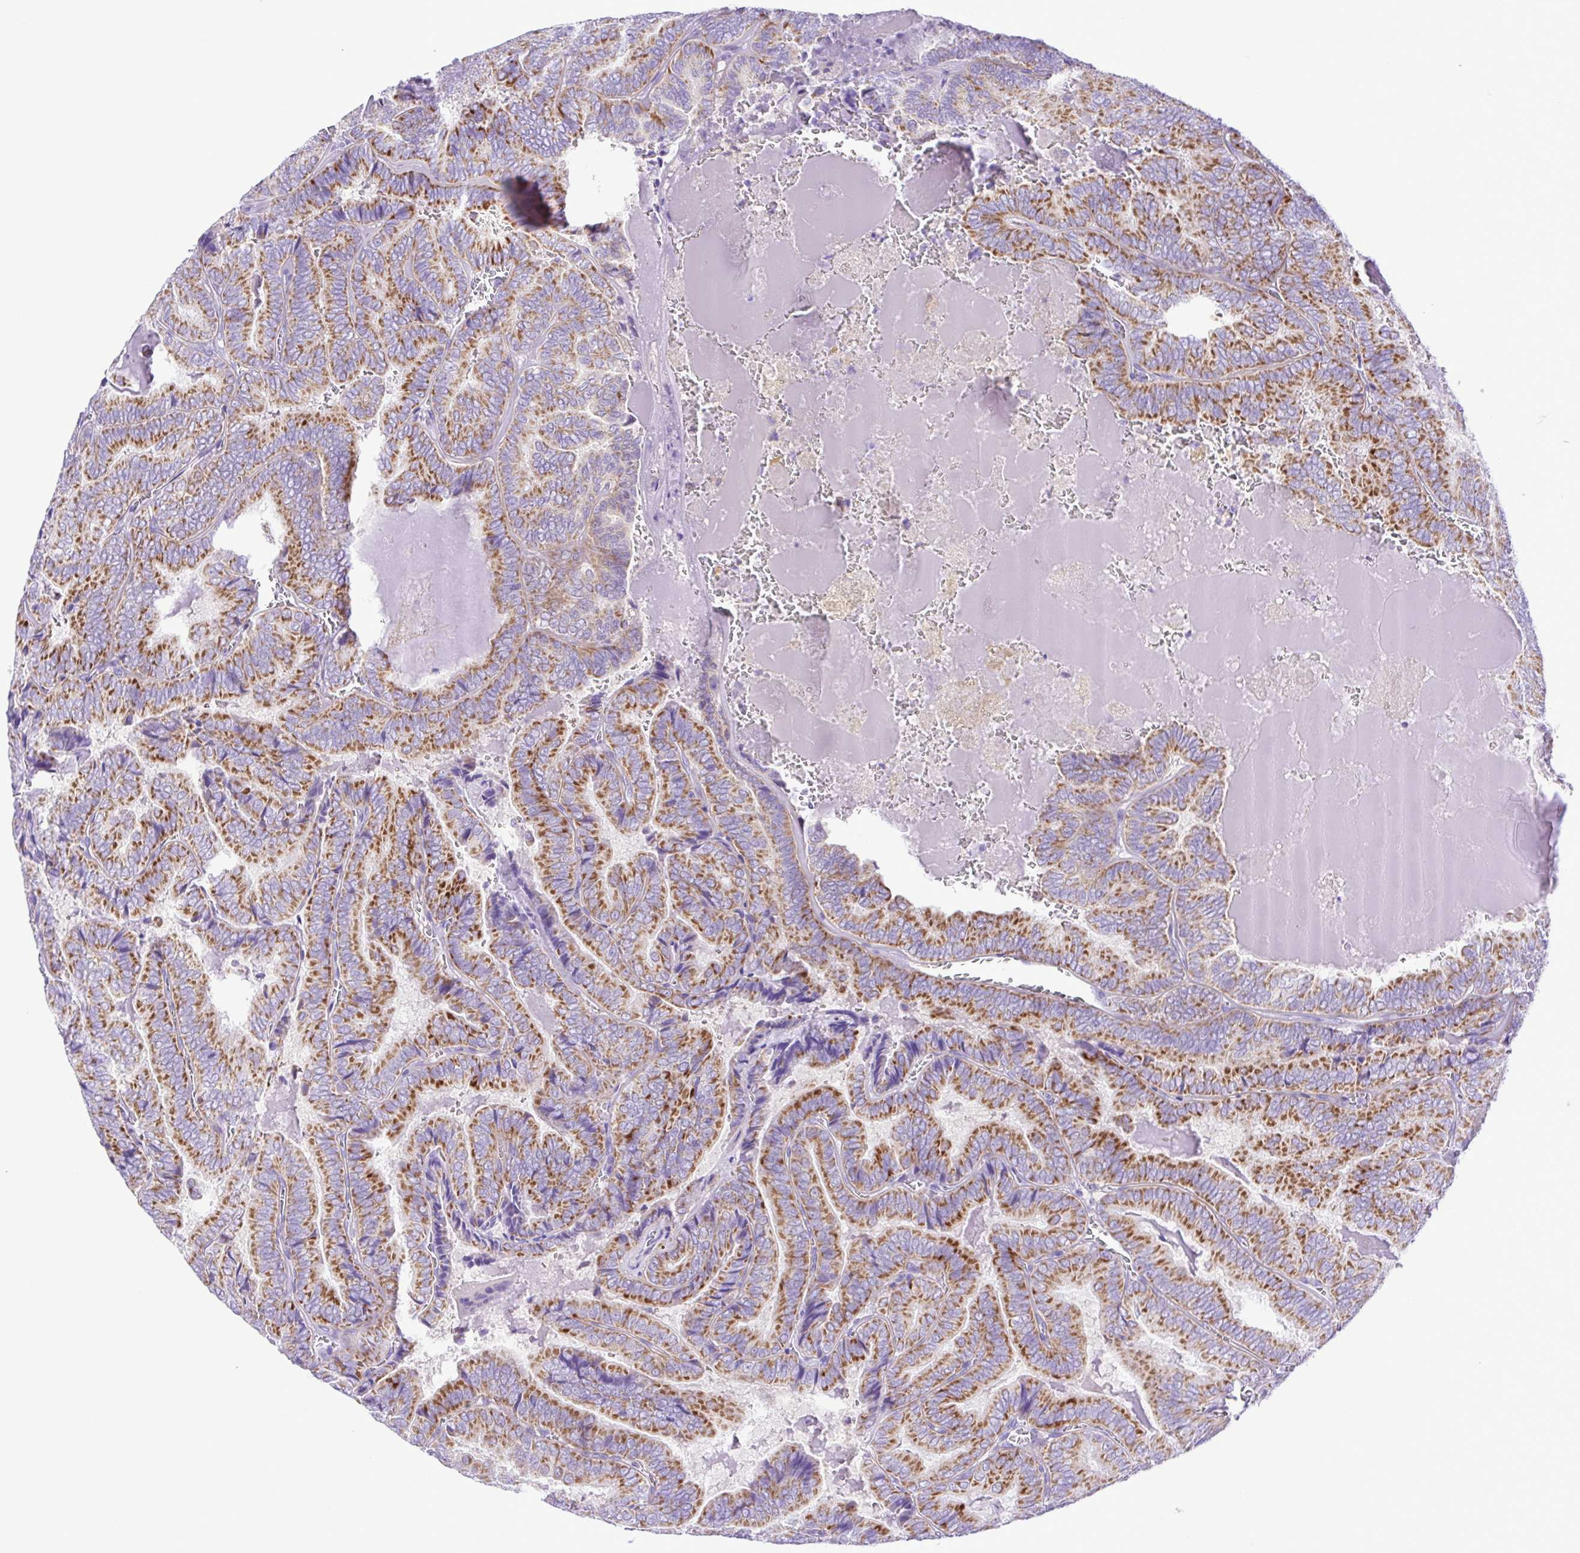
{"staining": {"intensity": "moderate", "quantity": ">75%", "location": "cytoplasmic/membranous"}, "tissue": "thyroid cancer", "cell_type": "Tumor cells", "image_type": "cancer", "snomed": [{"axis": "morphology", "description": "Papillary adenocarcinoma, NOS"}, {"axis": "topography", "description": "Thyroid gland"}], "caption": "Brown immunohistochemical staining in human thyroid papillary adenocarcinoma reveals moderate cytoplasmic/membranous expression in about >75% of tumor cells. (DAB (3,3'-diaminobenzidine) = brown stain, brightfield microscopy at high magnification).", "gene": "SYT1", "patient": {"sex": "female", "age": 75}}